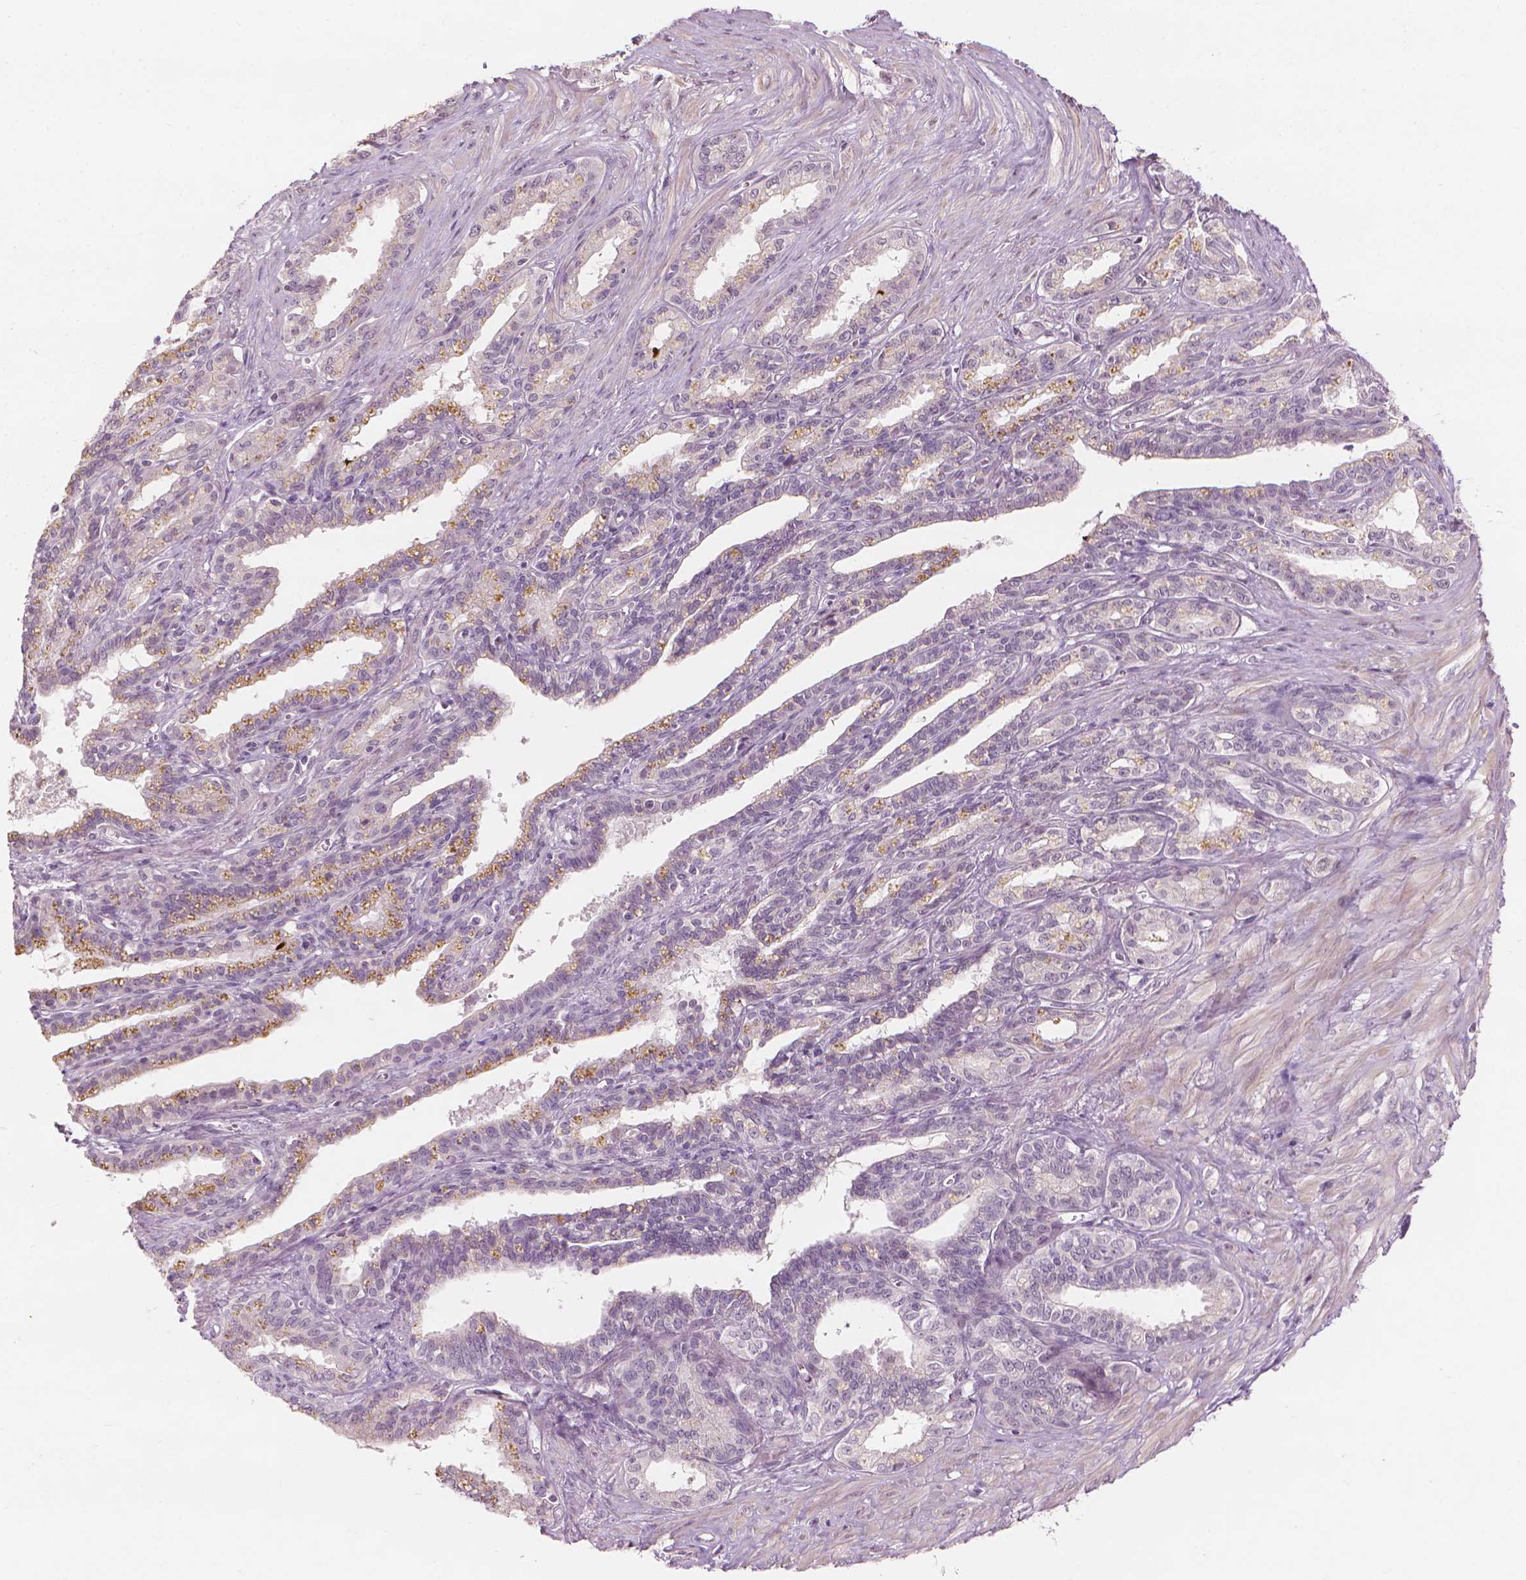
{"staining": {"intensity": "moderate", "quantity": "<25%", "location": "cytoplasmic/membranous"}, "tissue": "seminal vesicle", "cell_type": "Glandular cells", "image_type": "normal", "snomed": [{"axis": "morphology", "description": "Normal tissue, NOS"}, {"axis": "morphology", "description": "Urothelial carcinoma, NOS"}, {"axis": "topography", "description": "Urinary bladder"}, {"axis": "topography", "description": "Seminal veicle"}], "caption": "DAB immunohistochemical staining of unremarkable human seminal vesicle reveals moderate cytoplasmic/membranous protein expression in about <25% of glandular cells. (Brightfield microscopy of DAB IHC at high magnification).", "gene": "SAXO2", "patient": {"sex": "male", "age": 76}}